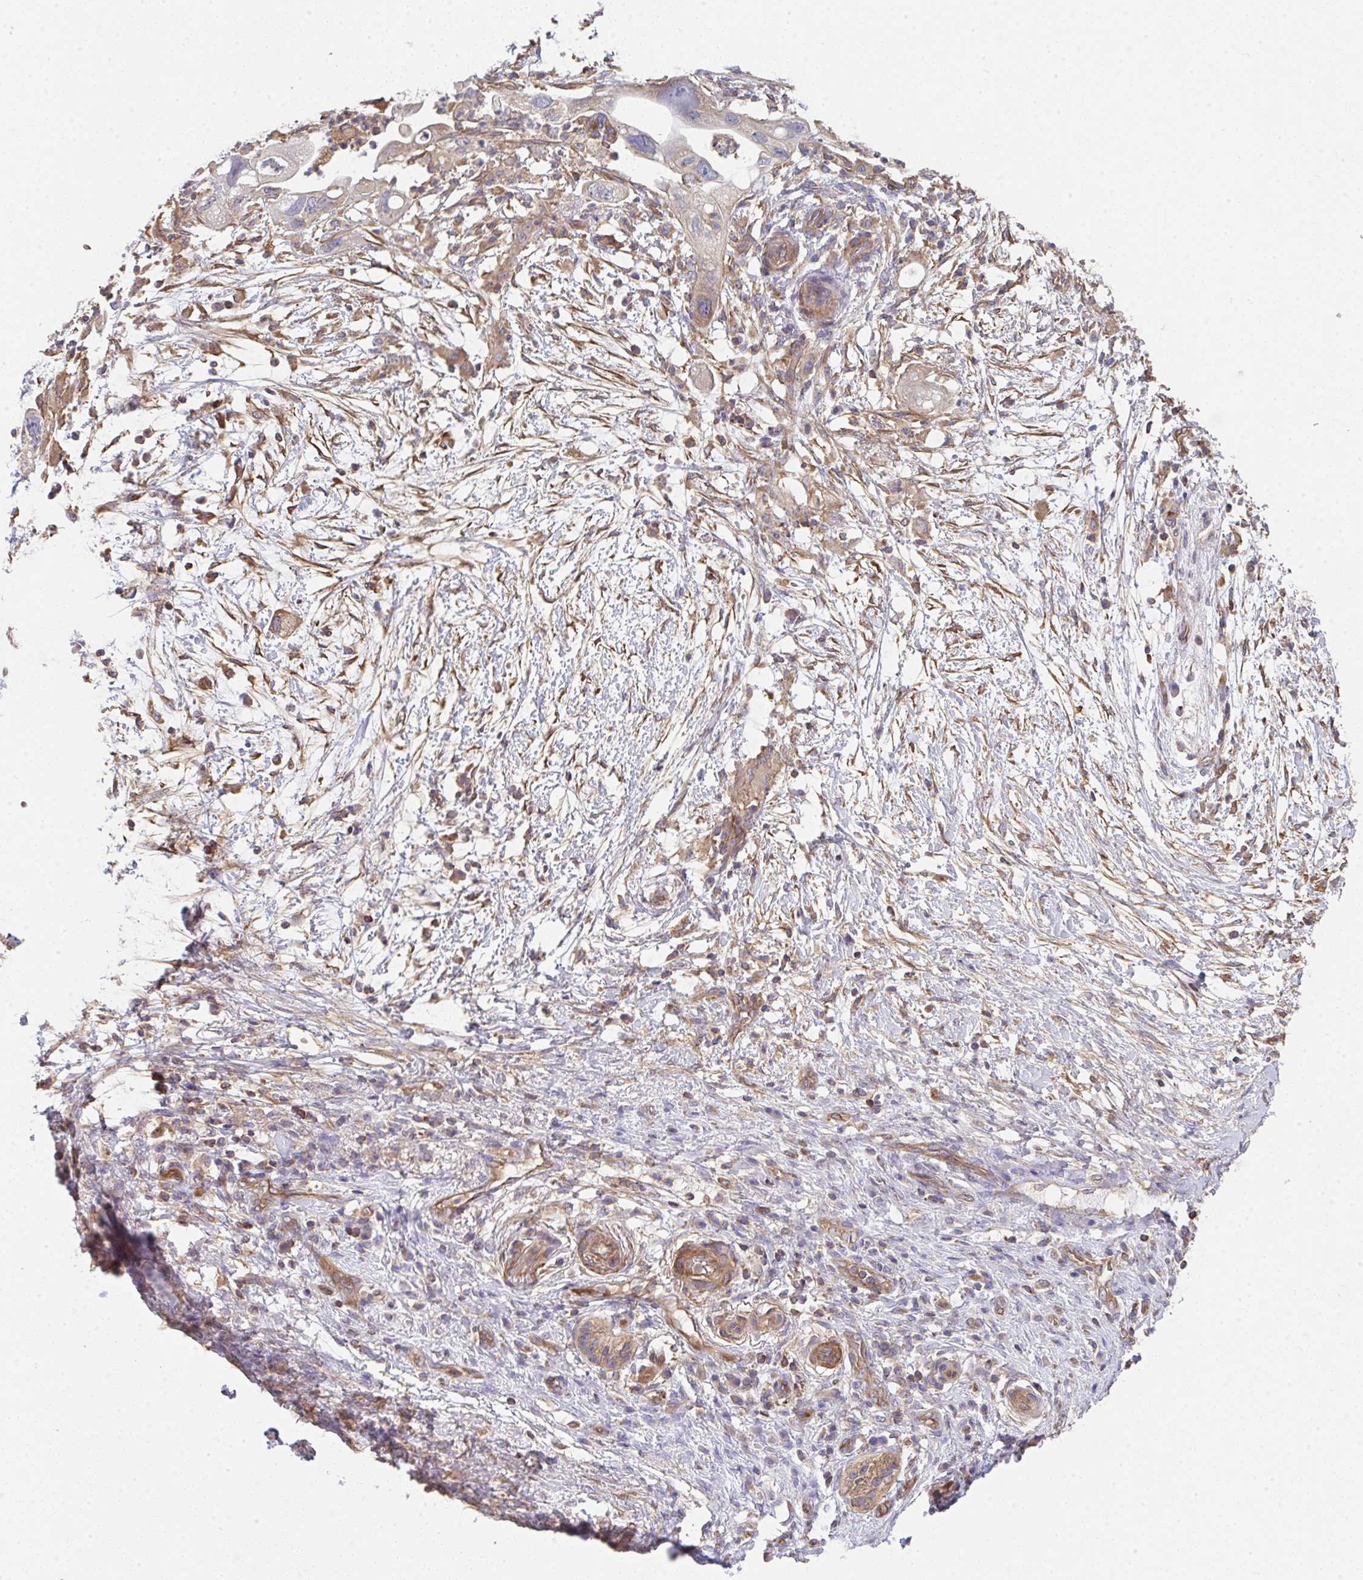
{"staining": {"intensity": "negative", "quantity": "none", "location": "none"}, "tissue": "pancreatic cancer", "cell_type": "Tumor cells", "image_type": "cancer", "snomed": [{"axis": "morphology", "description": "Adenocarcinoma, NOS"}, {"axis": "topography", "description": "Pancreas"}], "caption": "An image of adenocarcinoma (pancreatic) stained for a protein exhibits no brown staining in tumor cells.", "gene": "TMEM229A", "patient": {"sex": "female", "age": 72}}